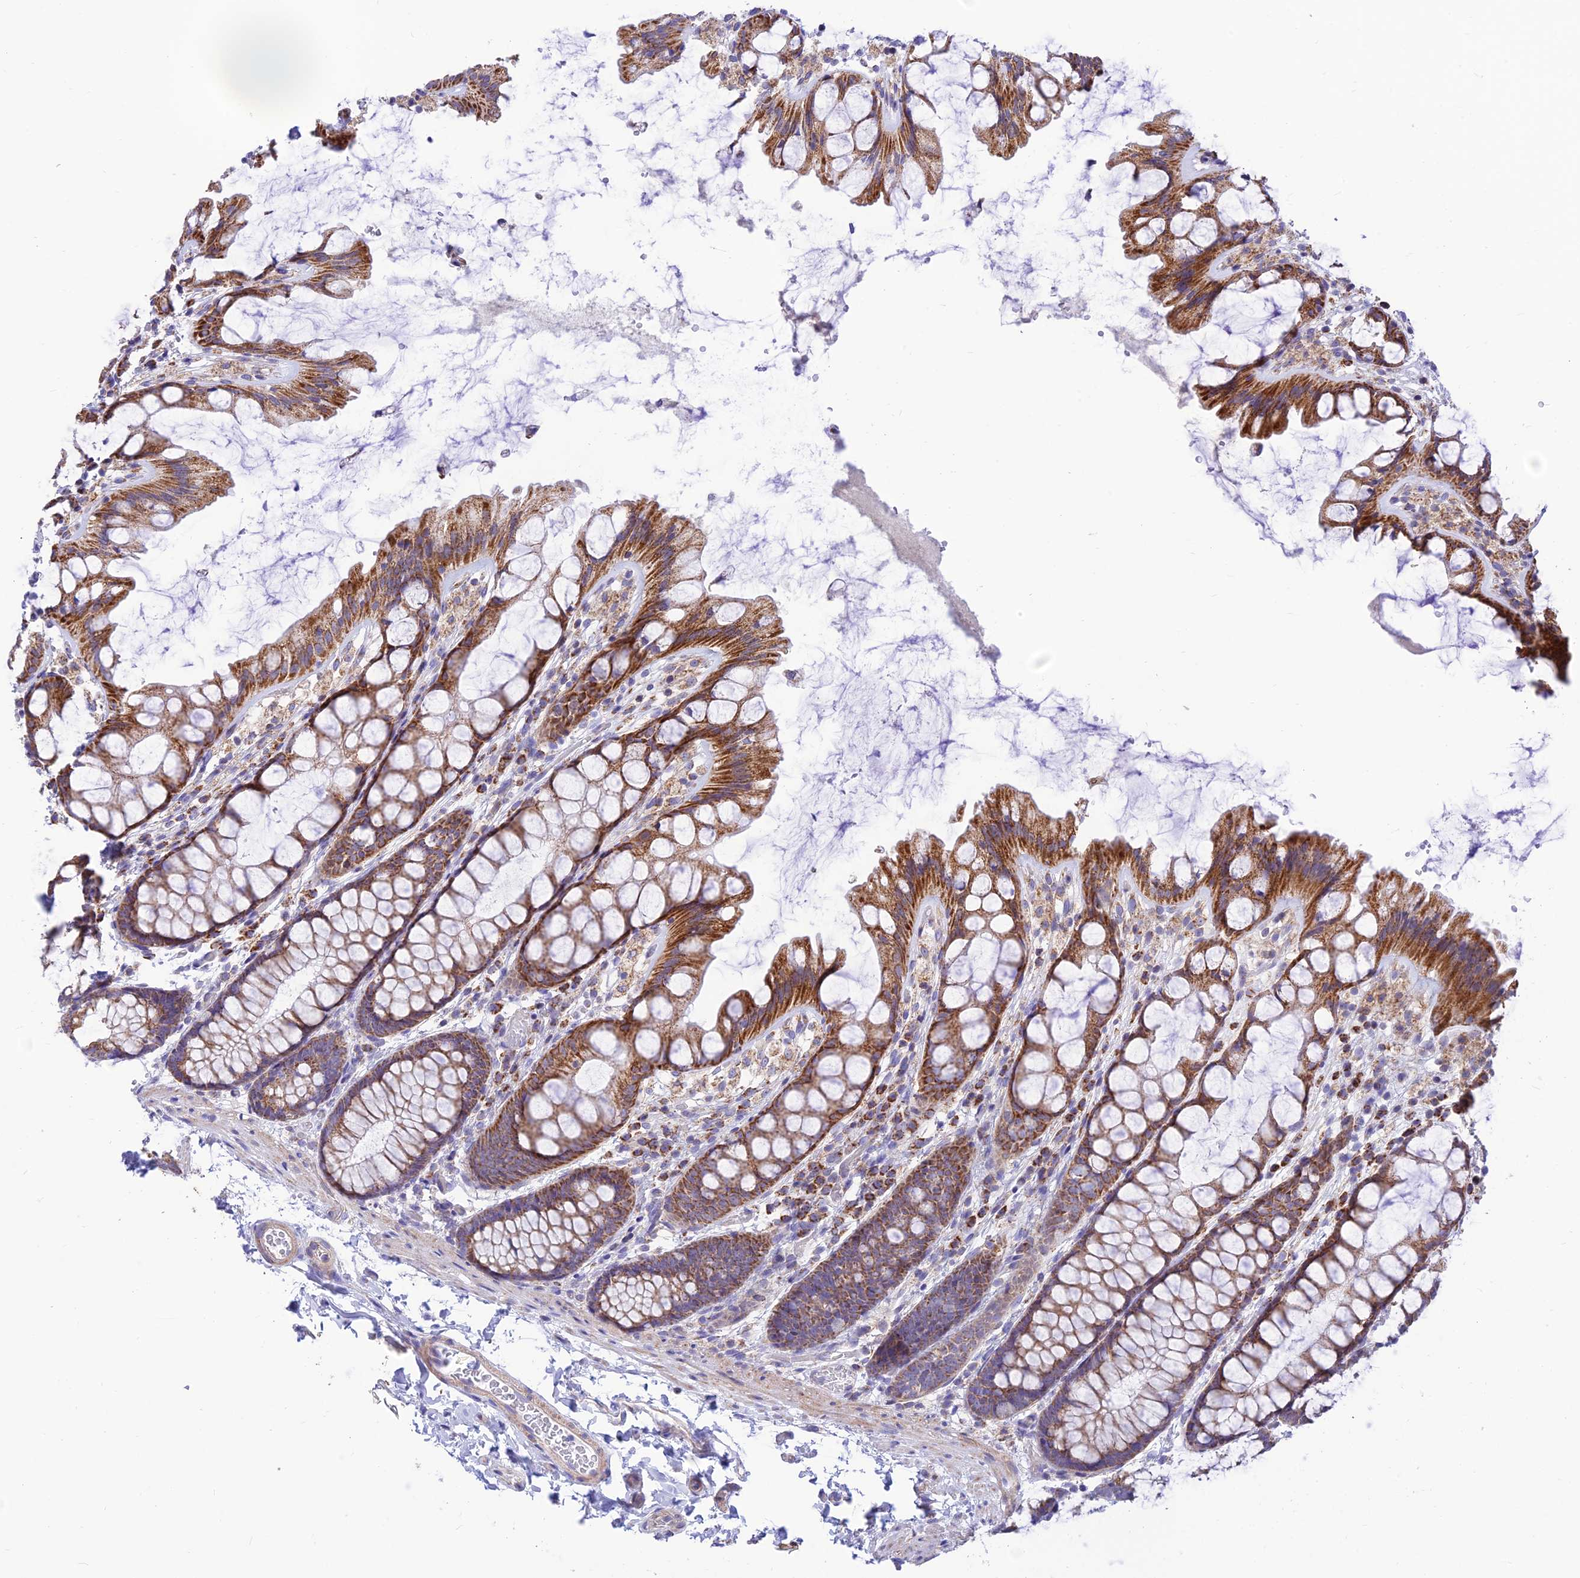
{"staining": {"intensity": "negative", "quantity": "none", "location": "none"}, "tissue": "colon", "cell_type": "Endothelial cells", "image_type": "normal", "snomed": [{"axis": "morphology", "description": "Normal tissue, NOS"}, {"axis": "topography", "description": "Colon"}], "caption": "Endothelial cells show no significant protein staining in normal colon. Brightfield microscopy of IHC stained with DAB (3,3'-diaminobenzidine) (brown) and hematoxylin (blue), captured at high magnification.", "gene": "FAM186B", "patient": {"sex": "male", "age": 47}}